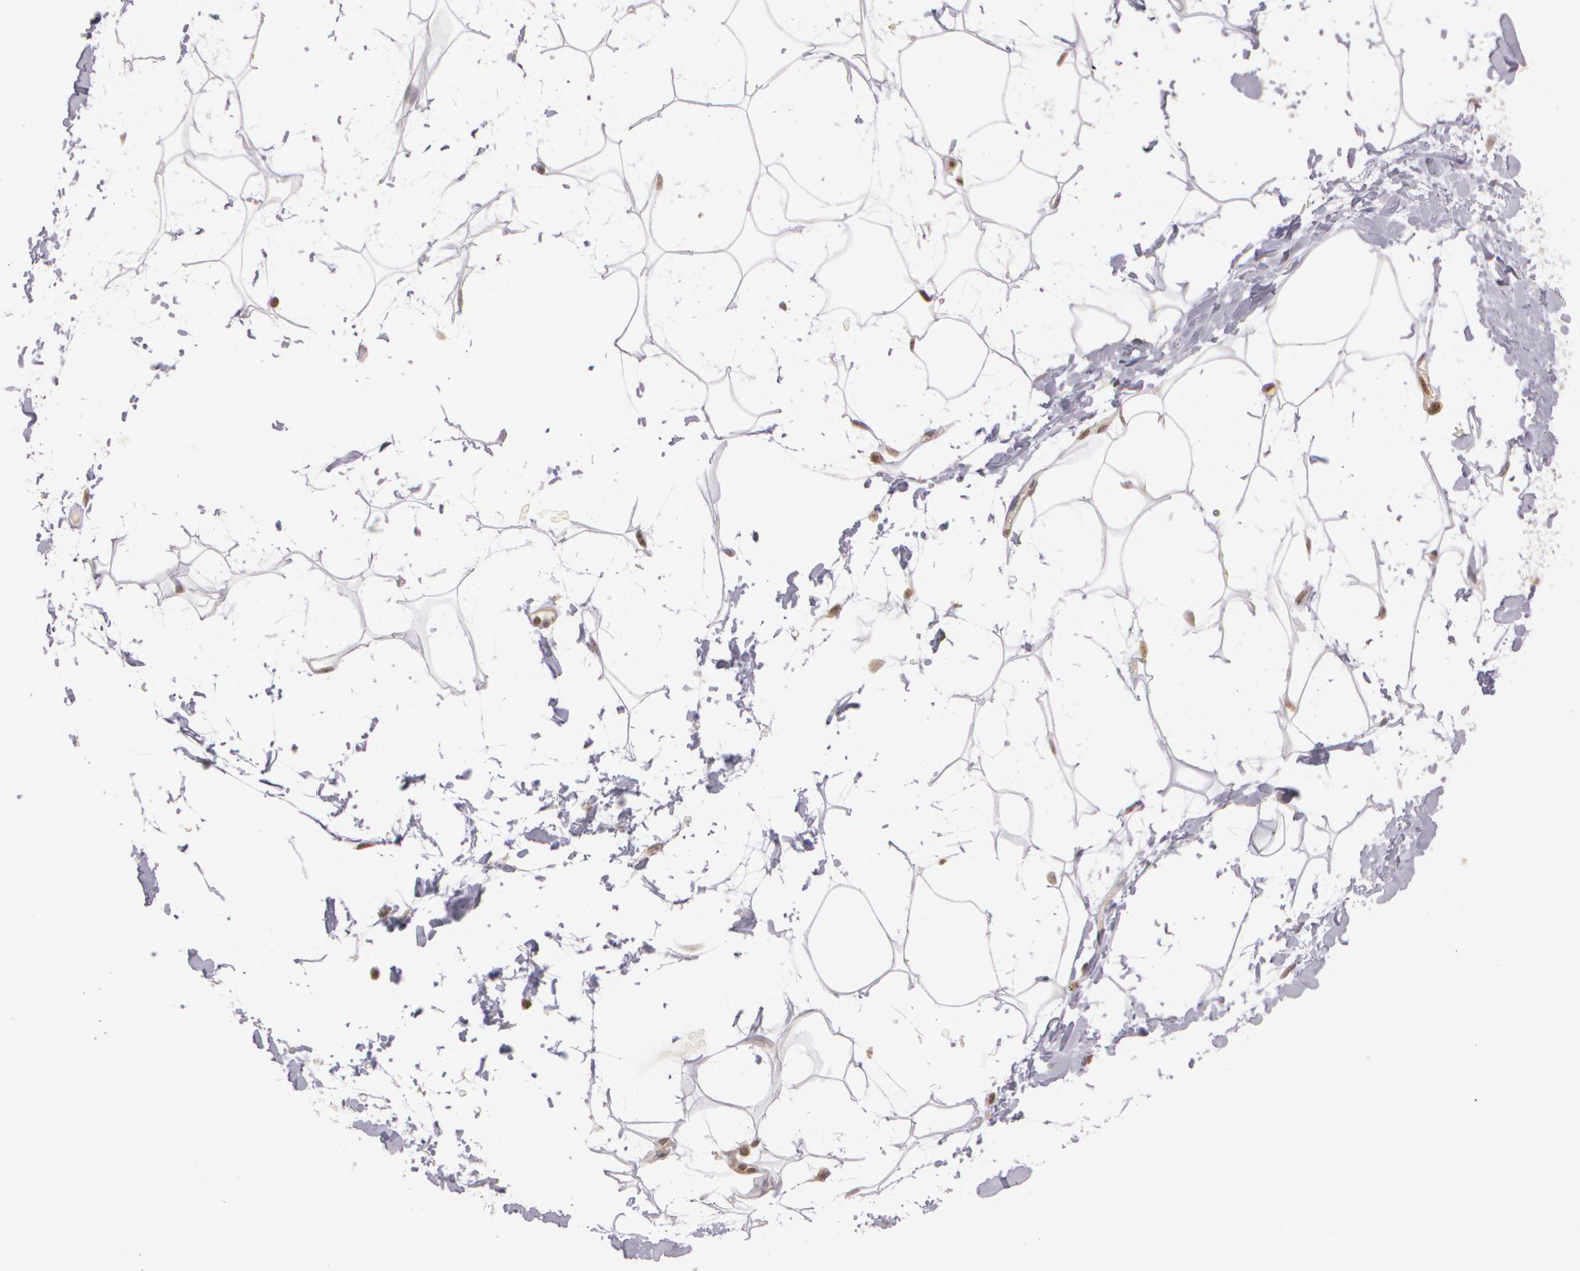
{"staining": {"intensity": "moderate", "quantity": "25%-75%", "location": "nuclear"}, "tissue": "adipose tissue", "cell_type": "Adipocytes", "image_type": "normal", "snomed": [{"axis": "morphology", "description": "Normal tissue, NOS"}, {"axis": "topography", "description": "Soft tissue"}], "caption": "Immunohistochemical staining of normal human adipose tissue demonstrates 25%-75% levels of moderate nuclear protein positivity in about 25%-75% of adipocytes.", "gene": "VAV3", "patient": {"sex": "male", "age": 72}}